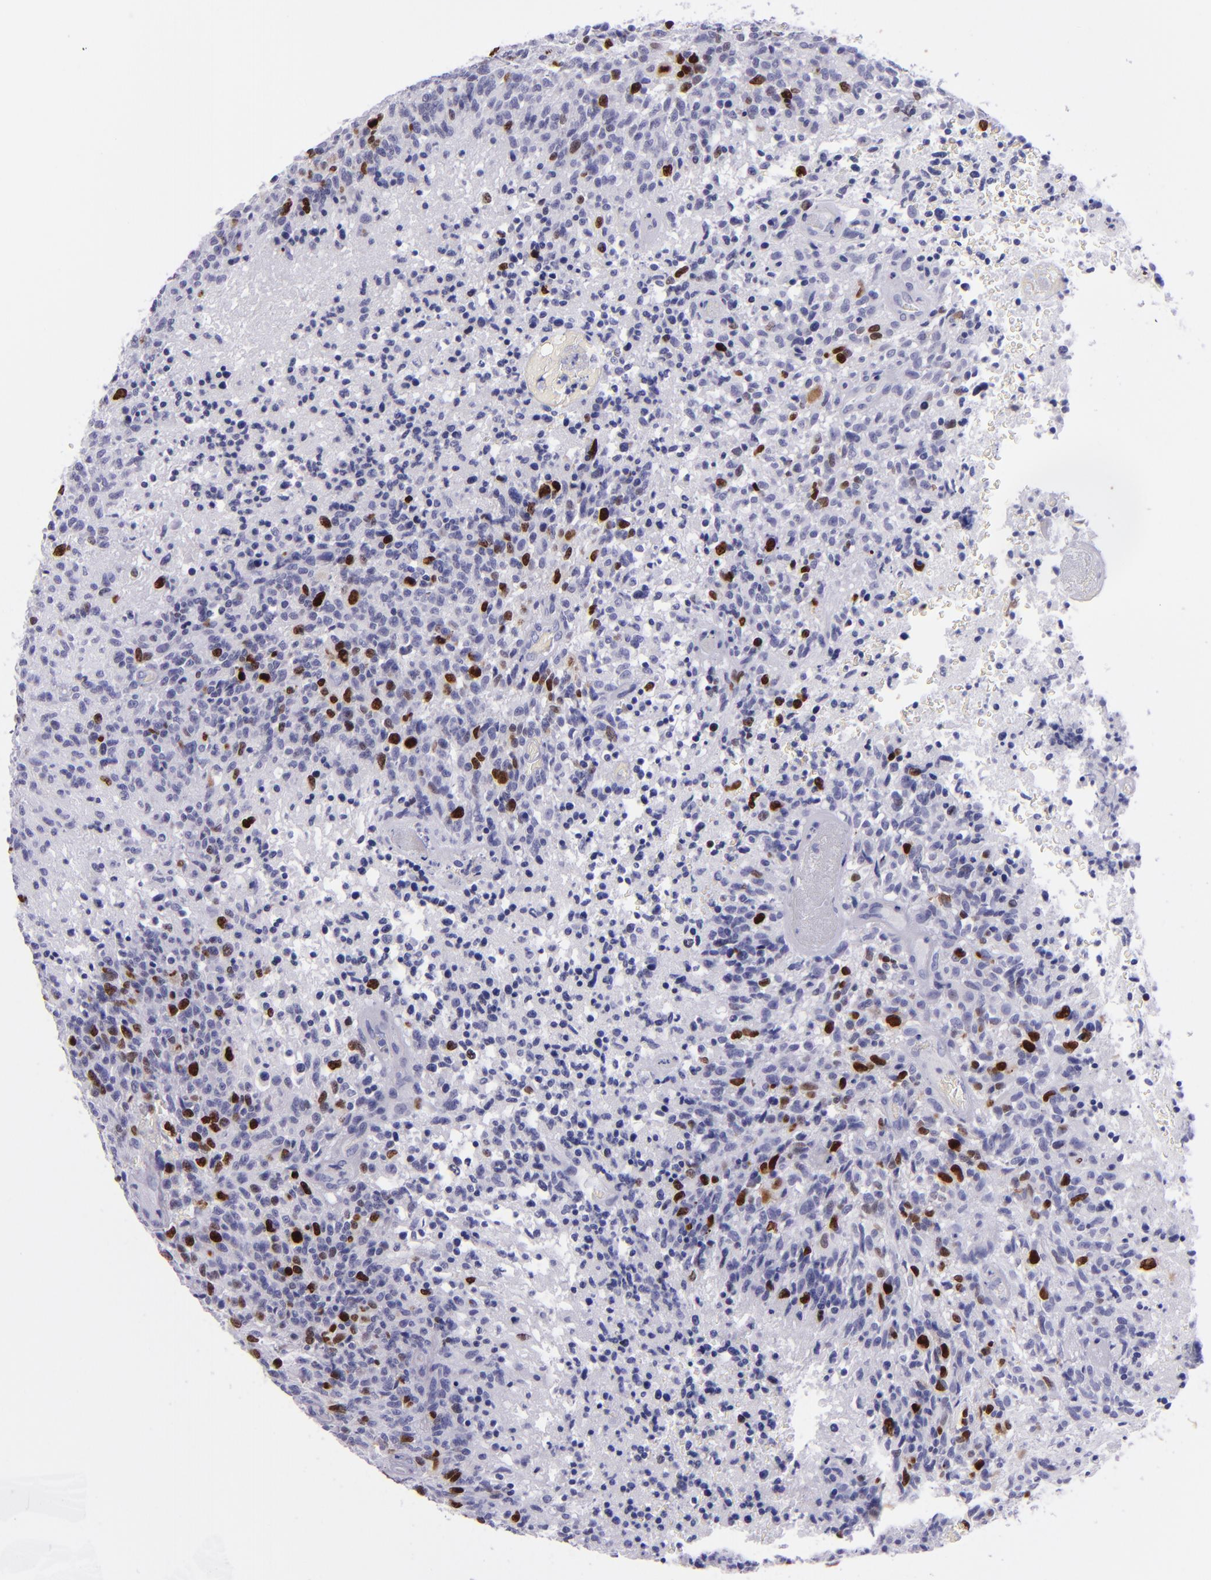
{"staining": {"intensity": "strong", "quantity": "25%-75%", "location": "nuclear"}, "tissue": "glioma", "cell_type": "Tumor cells", "image_type": "cancer", "snomed": [{"axis": "morphology", "description": "Glioma, malignant, High grade"}, {"axis": "topography", "description": "Brain"}], "caption": "Glioma stained with a brown dye demonstrates strong nuclear positive expression in about 25%-75% of tumor cells.", "gene": "TOP2A", "patient": {"sex": "male", "age": 36}}